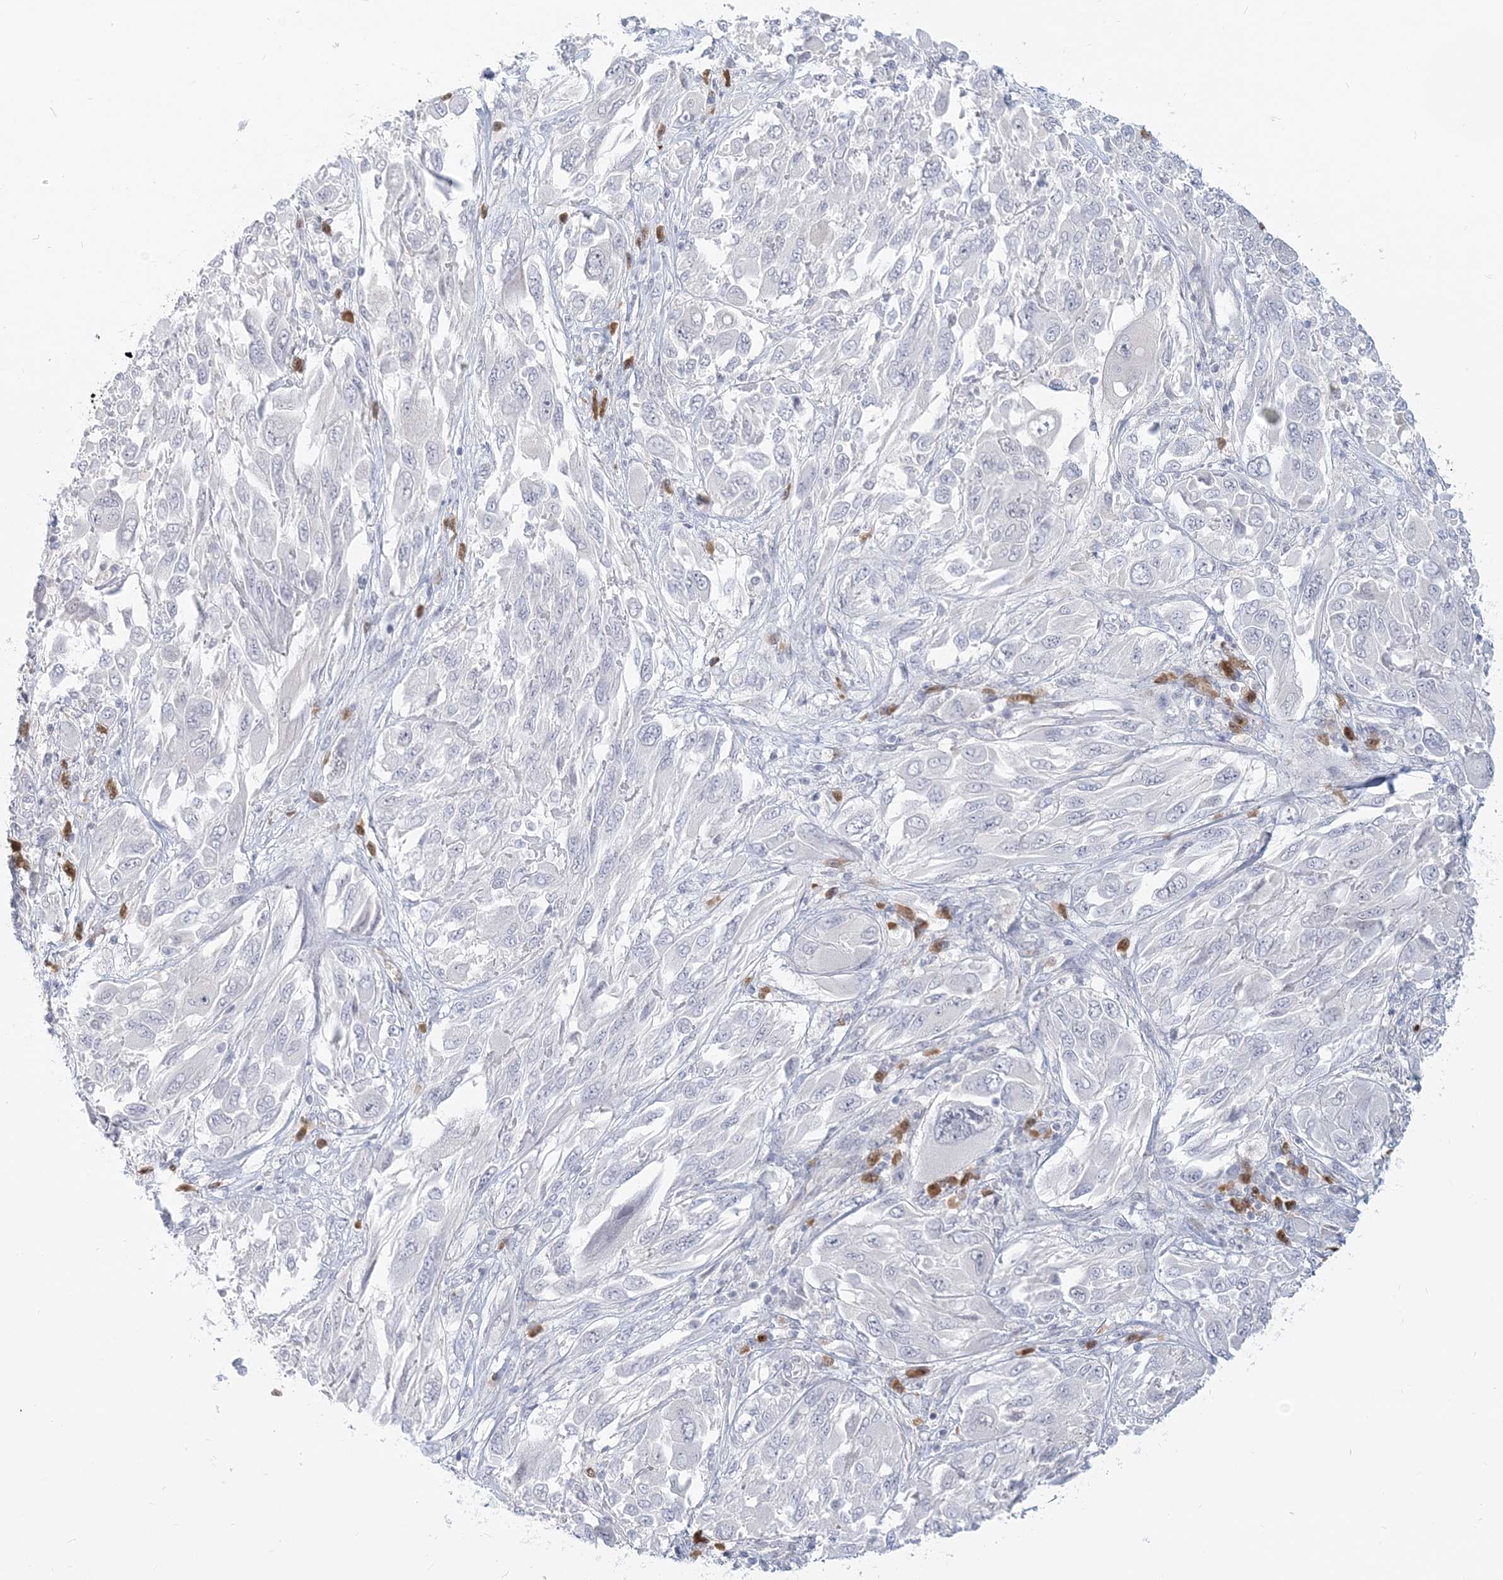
{"staining": {"intensity": "negative", "quantity": "none", "location": "none"}, "tissue": "melanoma", "cell_type": "Tumor cells", "image_type": "cancer", "snomed": [{"axis": "morphology", "description": "Malignant melanoma, NOS"}, {"axis": "topography", "description": "Skin"}], "caption": "This is an IHC micrograph of melanoma. There is no expression in tumor cells.", "gene": "GMPPA", "patient": {"sex": "female", "age": 91}}